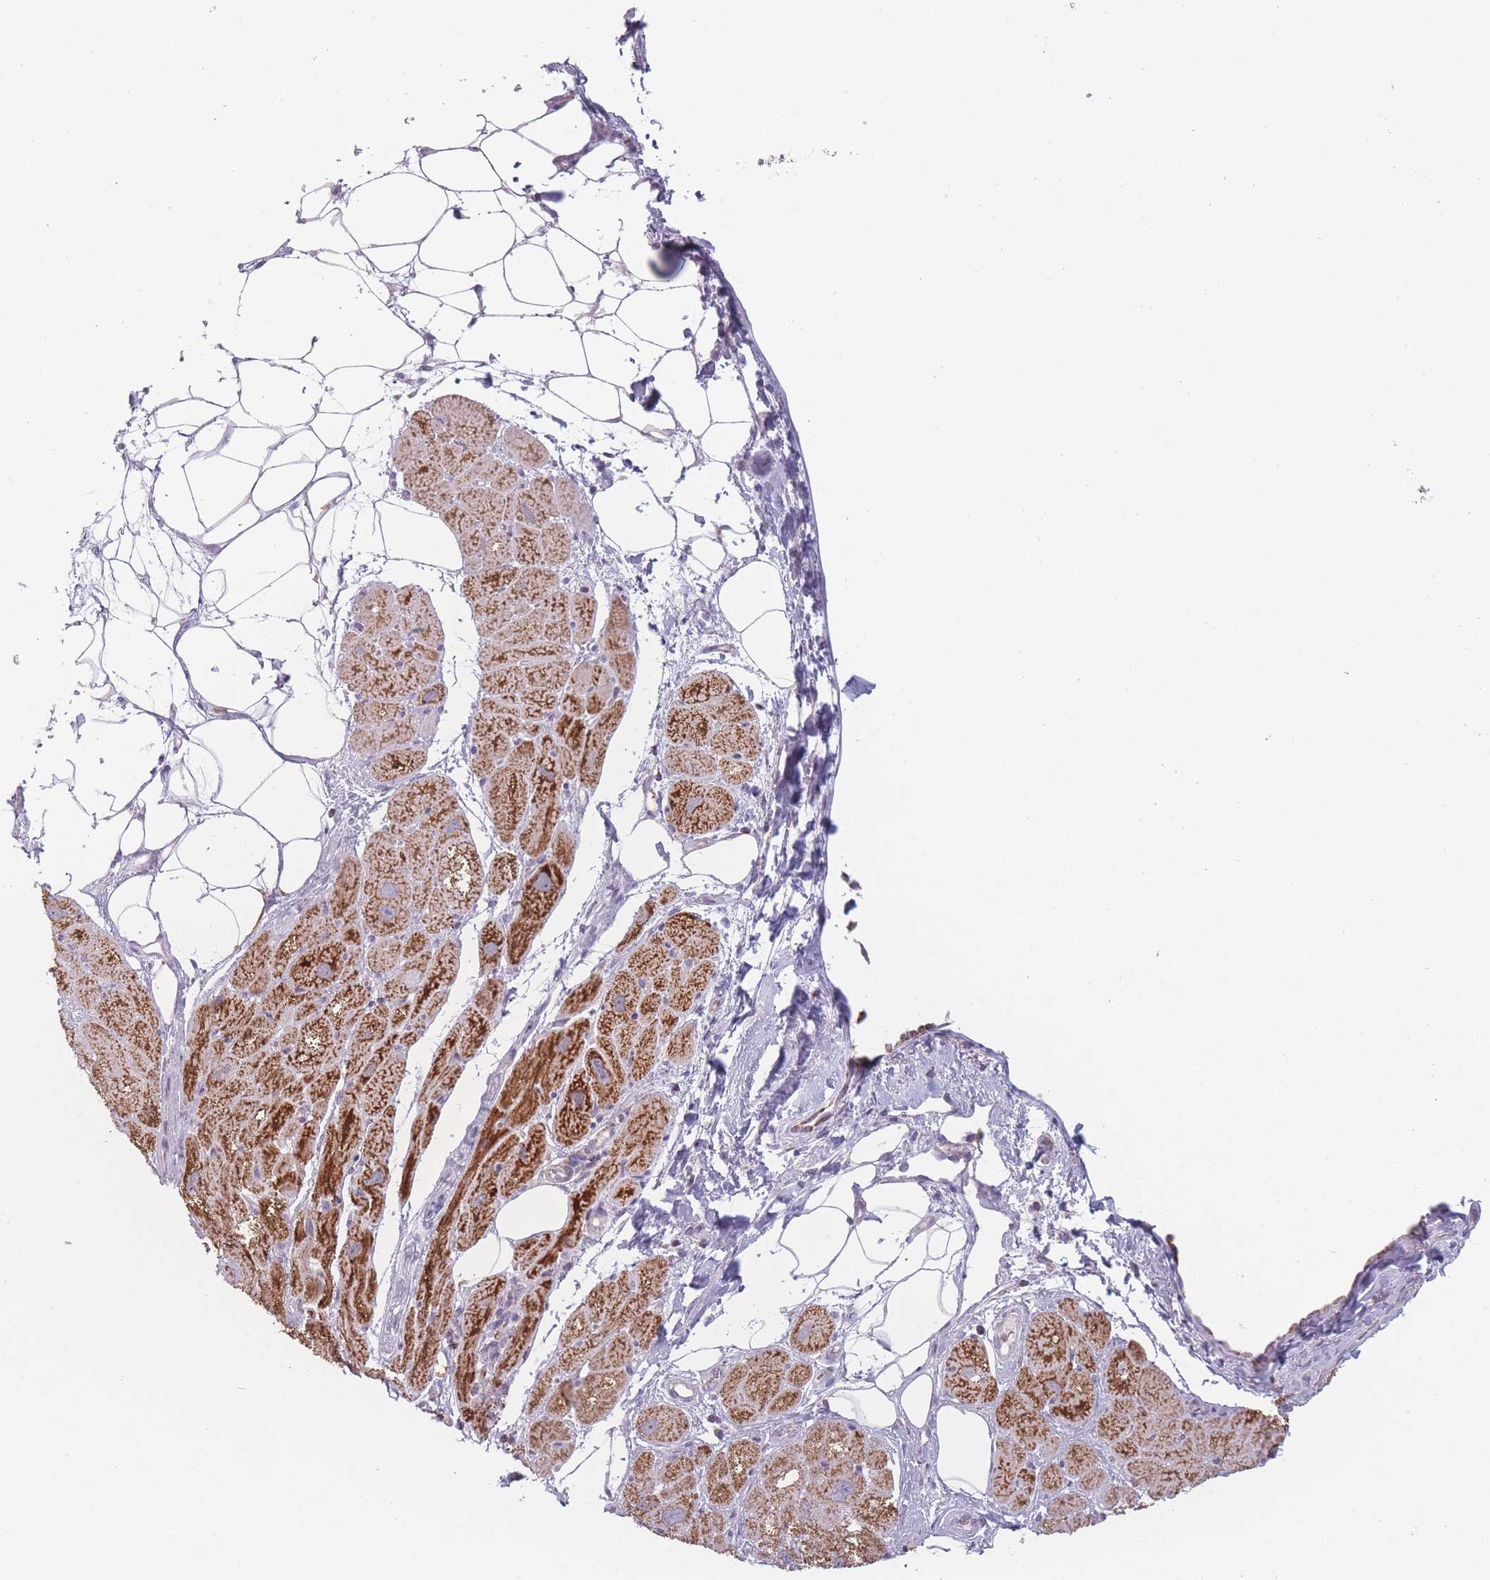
{"staining": {"intensity": "strong", "quantity": ">75%", "location": "cytoplasmic/membranous"}, "tissue": "heart muscle", "cell_type": "Cardiomyocytes", "image_type": "normal", "snomed": [{"axis": "morphology", "description": "Normal tissue, NOS"}, {"axis": "topography", "description": "Heart"}], "caption": "Protein expression analysis of normal human heart muscle reveals strong cytoplasmic/membranous staining in about >75% of cardiomyocytes. (DAB (3,3'-diaminobenzidine) IHC with brightfield microscopy, high magnification).", "gene": "DCHS1", "patient": {"sex": "male", "age": 50}}